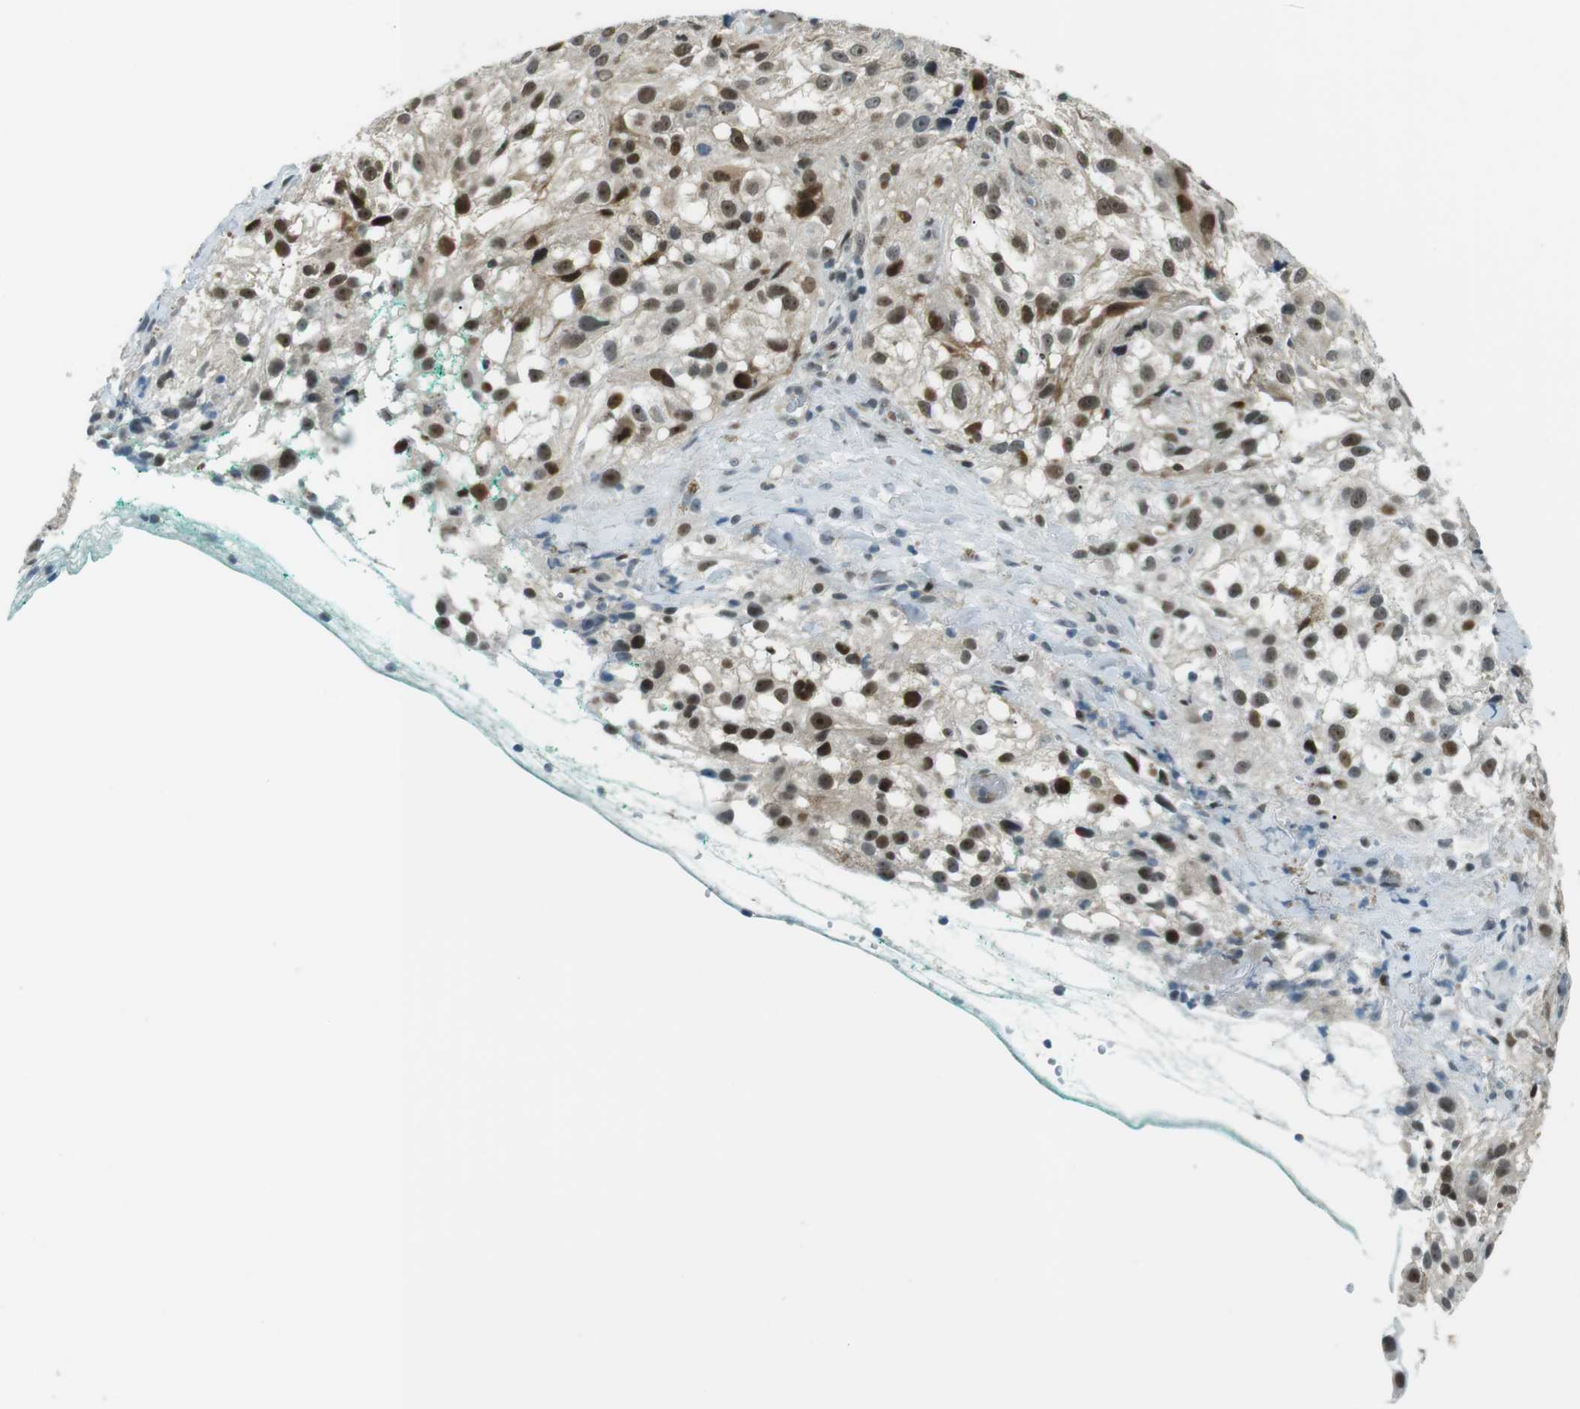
{"staining": {"intensity": "strong", "quantity": ">75%", "location": "nuclear"}, "tissue": "melanoma", "cell_type": "Tumor cells", "image_type": "cancer", "snomed": [{"axis": "morphology", "description": "Necrosis, NOS"}, {"axis": "morphology", "description": "Malignant melanoma, NOS"}, {"axis": "topography", "description": "Skin"}], "caption": "Immunohistochemistry (IHC) micrograph of human melanoma stained for a protein (brown), which demonstrates high levels of strong nuclear staining in approximately >75% of tumor cells.", "gene": "PJA1", "patient": {"sex": "female", "age": 87}}